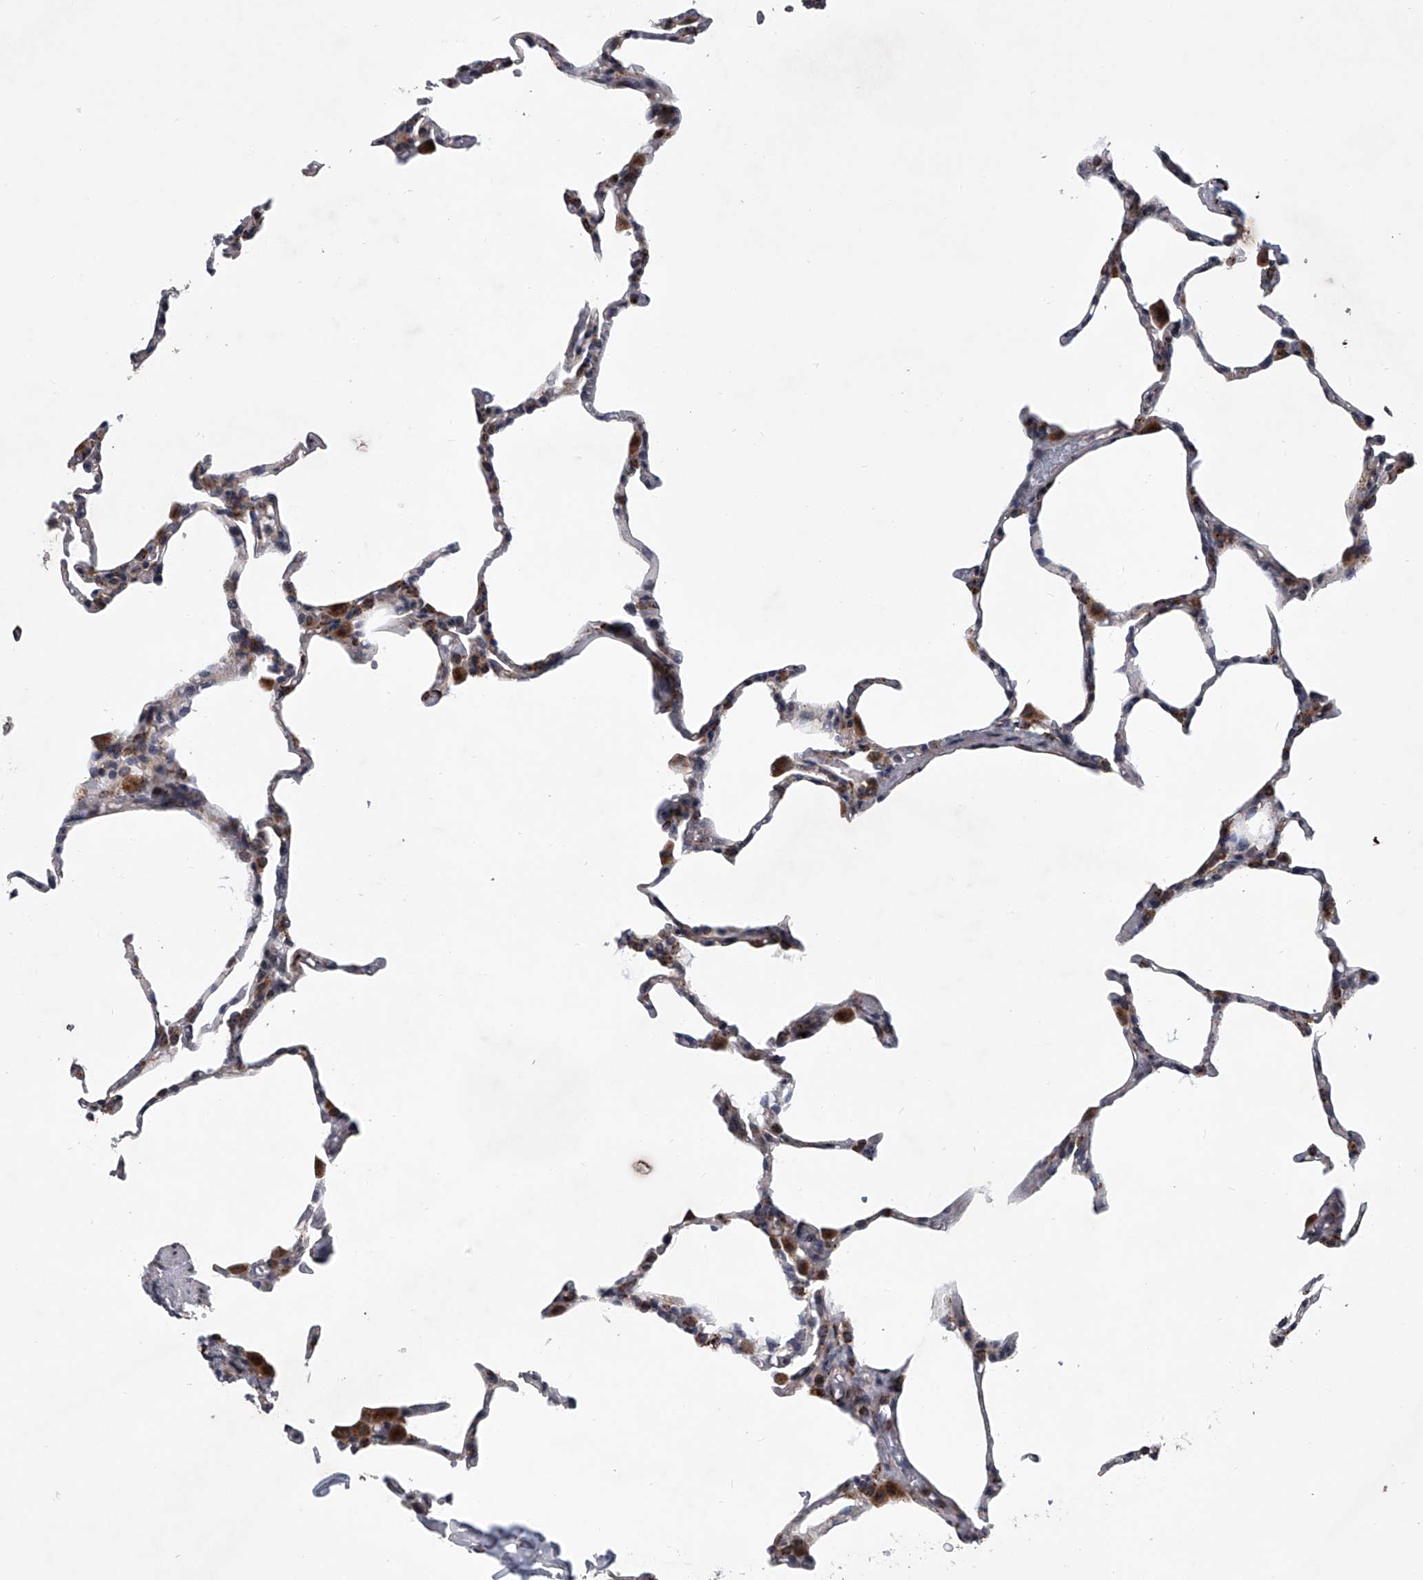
{"staining": {"intensity": "moderate", "quantity": "<25%", "location": "cytoplasmic/membranous"}, "tissue": "lung", "cell_type": "Alveolar cells", "image_type": "normal", "snomed": [{"axis": "morphology", "description": "Normal tissue, NOS"}, {"axis": "topography", "description": "Lung"}], "caption": "A brown stain shows moderate cytoplasmic/membranous expression of a protein in alveolar cells of unremarkable lung. Nuclei are stained in blue.", "gene": "TRIM8", "patient": {"sex": "male", "age": 20}}